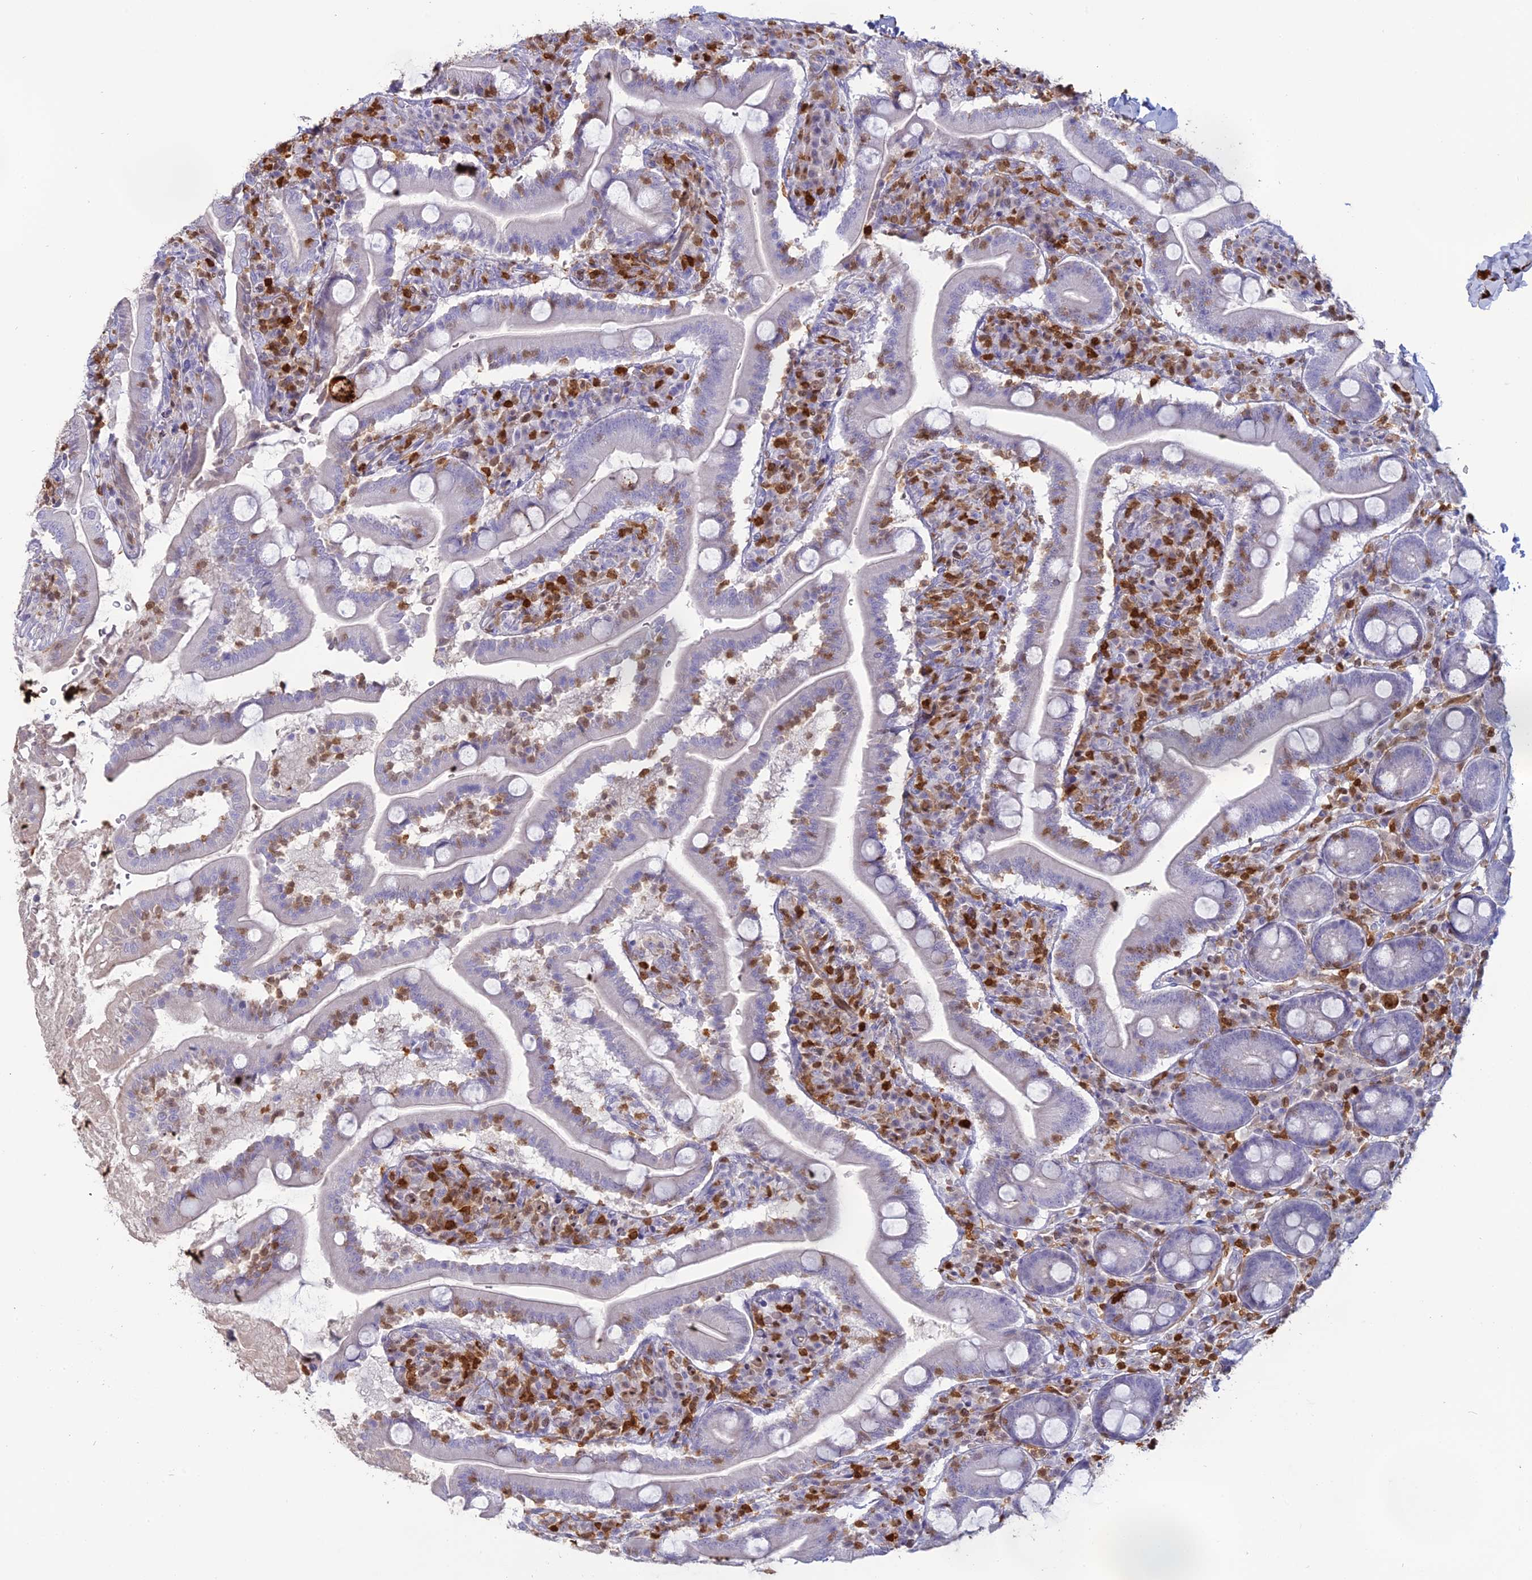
{"staining": {"intensity": "strong", "quantity": "<25%", "location": "cytoplasmic/membranous"}, "tissue": "duodenum", "cell_type": "Glandular cells", "image_type": "normal", "snomed": [{"axis": "morphology", "description": "Normal tissue, NOS"}, {"axis": "topography", "description": "Duodenum"}], "caption": "Strong cytoplasmic/membranous positivity for a protein is present in approximately <25% of glandular cells of unremarkable duodenum using immunohistochemistry.", "gene": "PGBD4", "patient": {"sex": "male", "age": 35}}